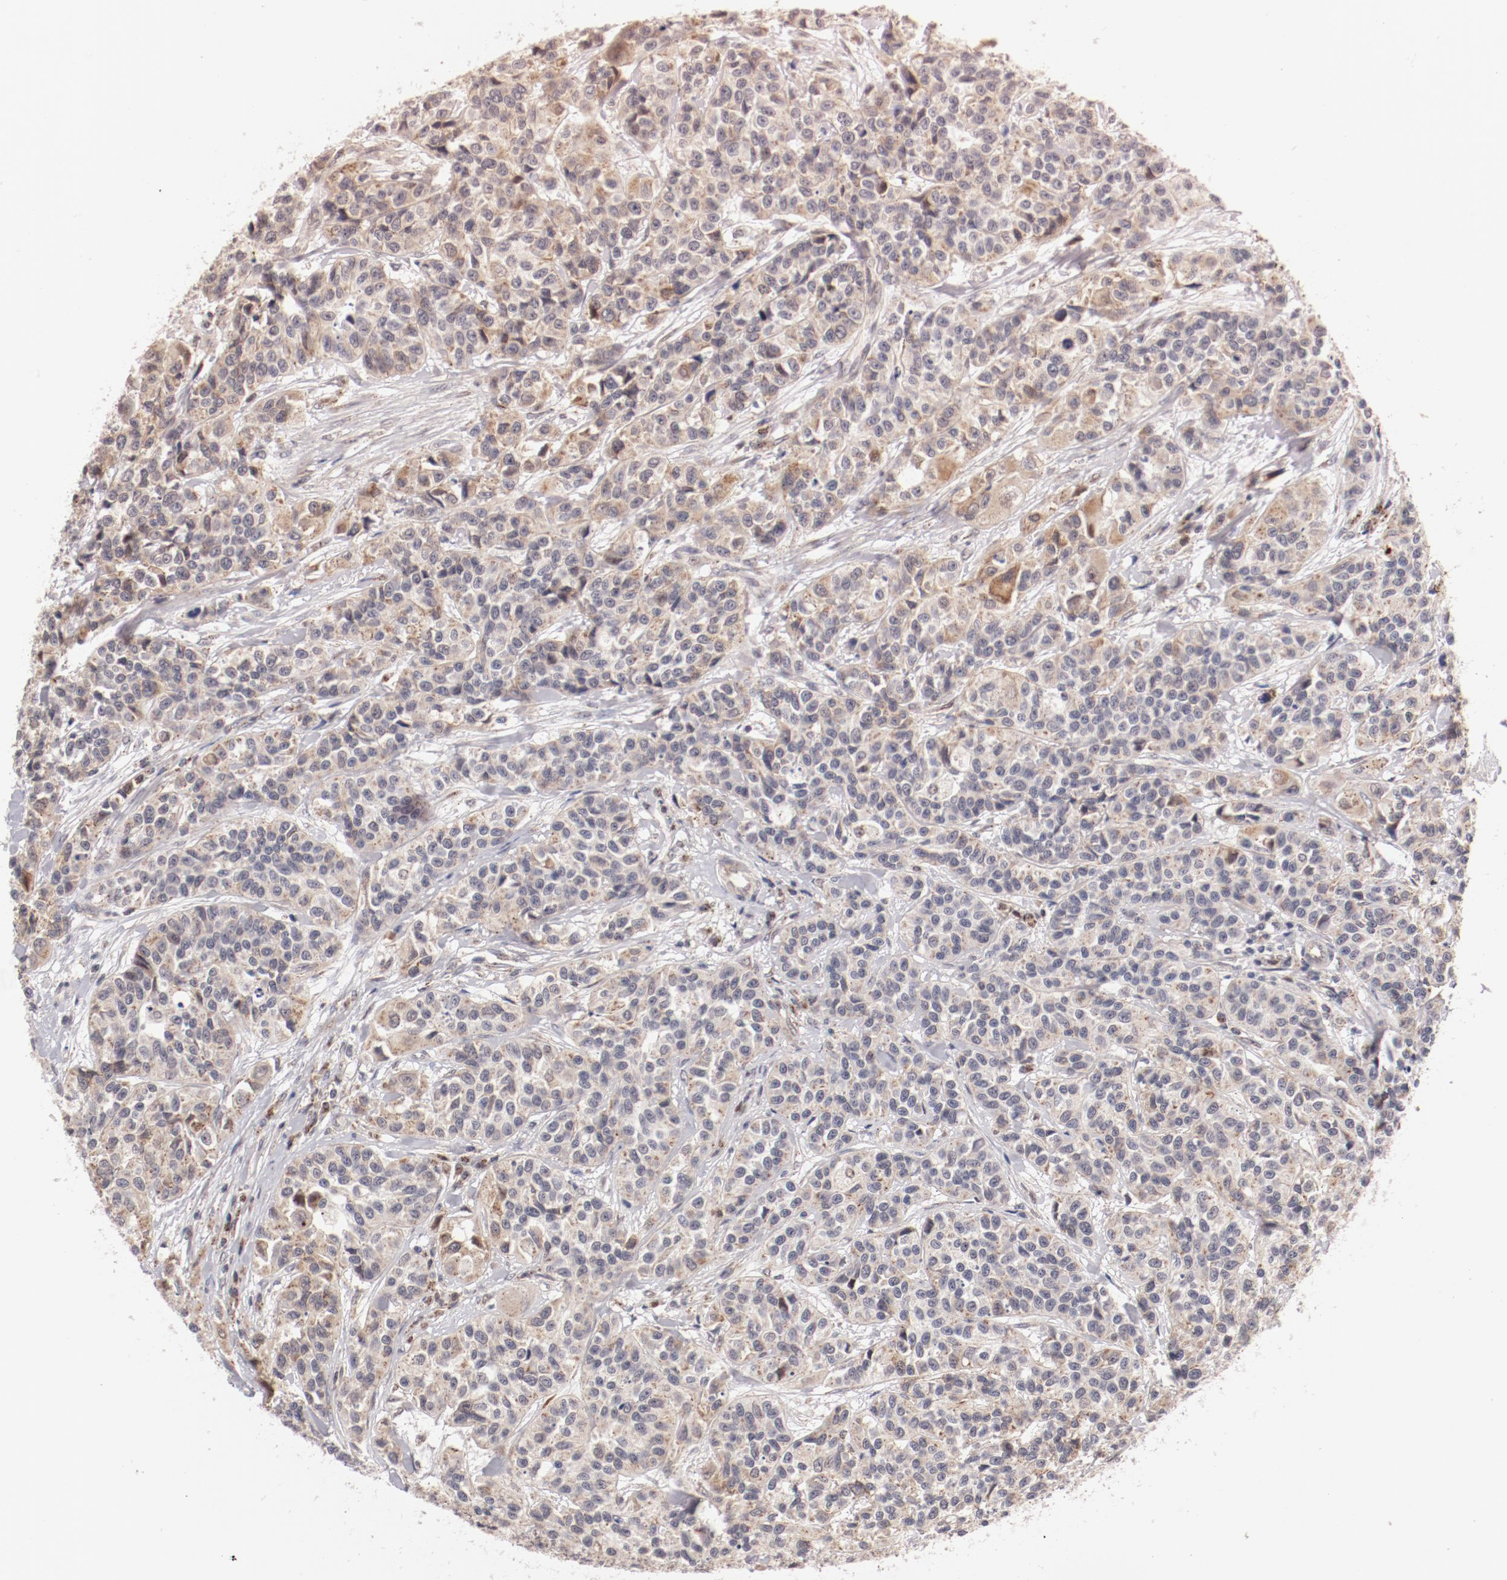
{"staining": {"intensity": "negative", "quantity": "none", "location": "none"}, "tissue": "urothelial cancer", "cell_type": "Tumor cells", "image_type": "cancer", "snomed": [{"axis": "morphology", "description": "Urothelial carcinoma, High grade"}, {"axis": "topography", "description": "Urinary bladder"}], "caption": "Immunohistochemical staining of human urothelial cancer exhibits no significant positivity in tumor cells.", "gene": "RPL12", "patient": {"sex": "female", "age": 81}}